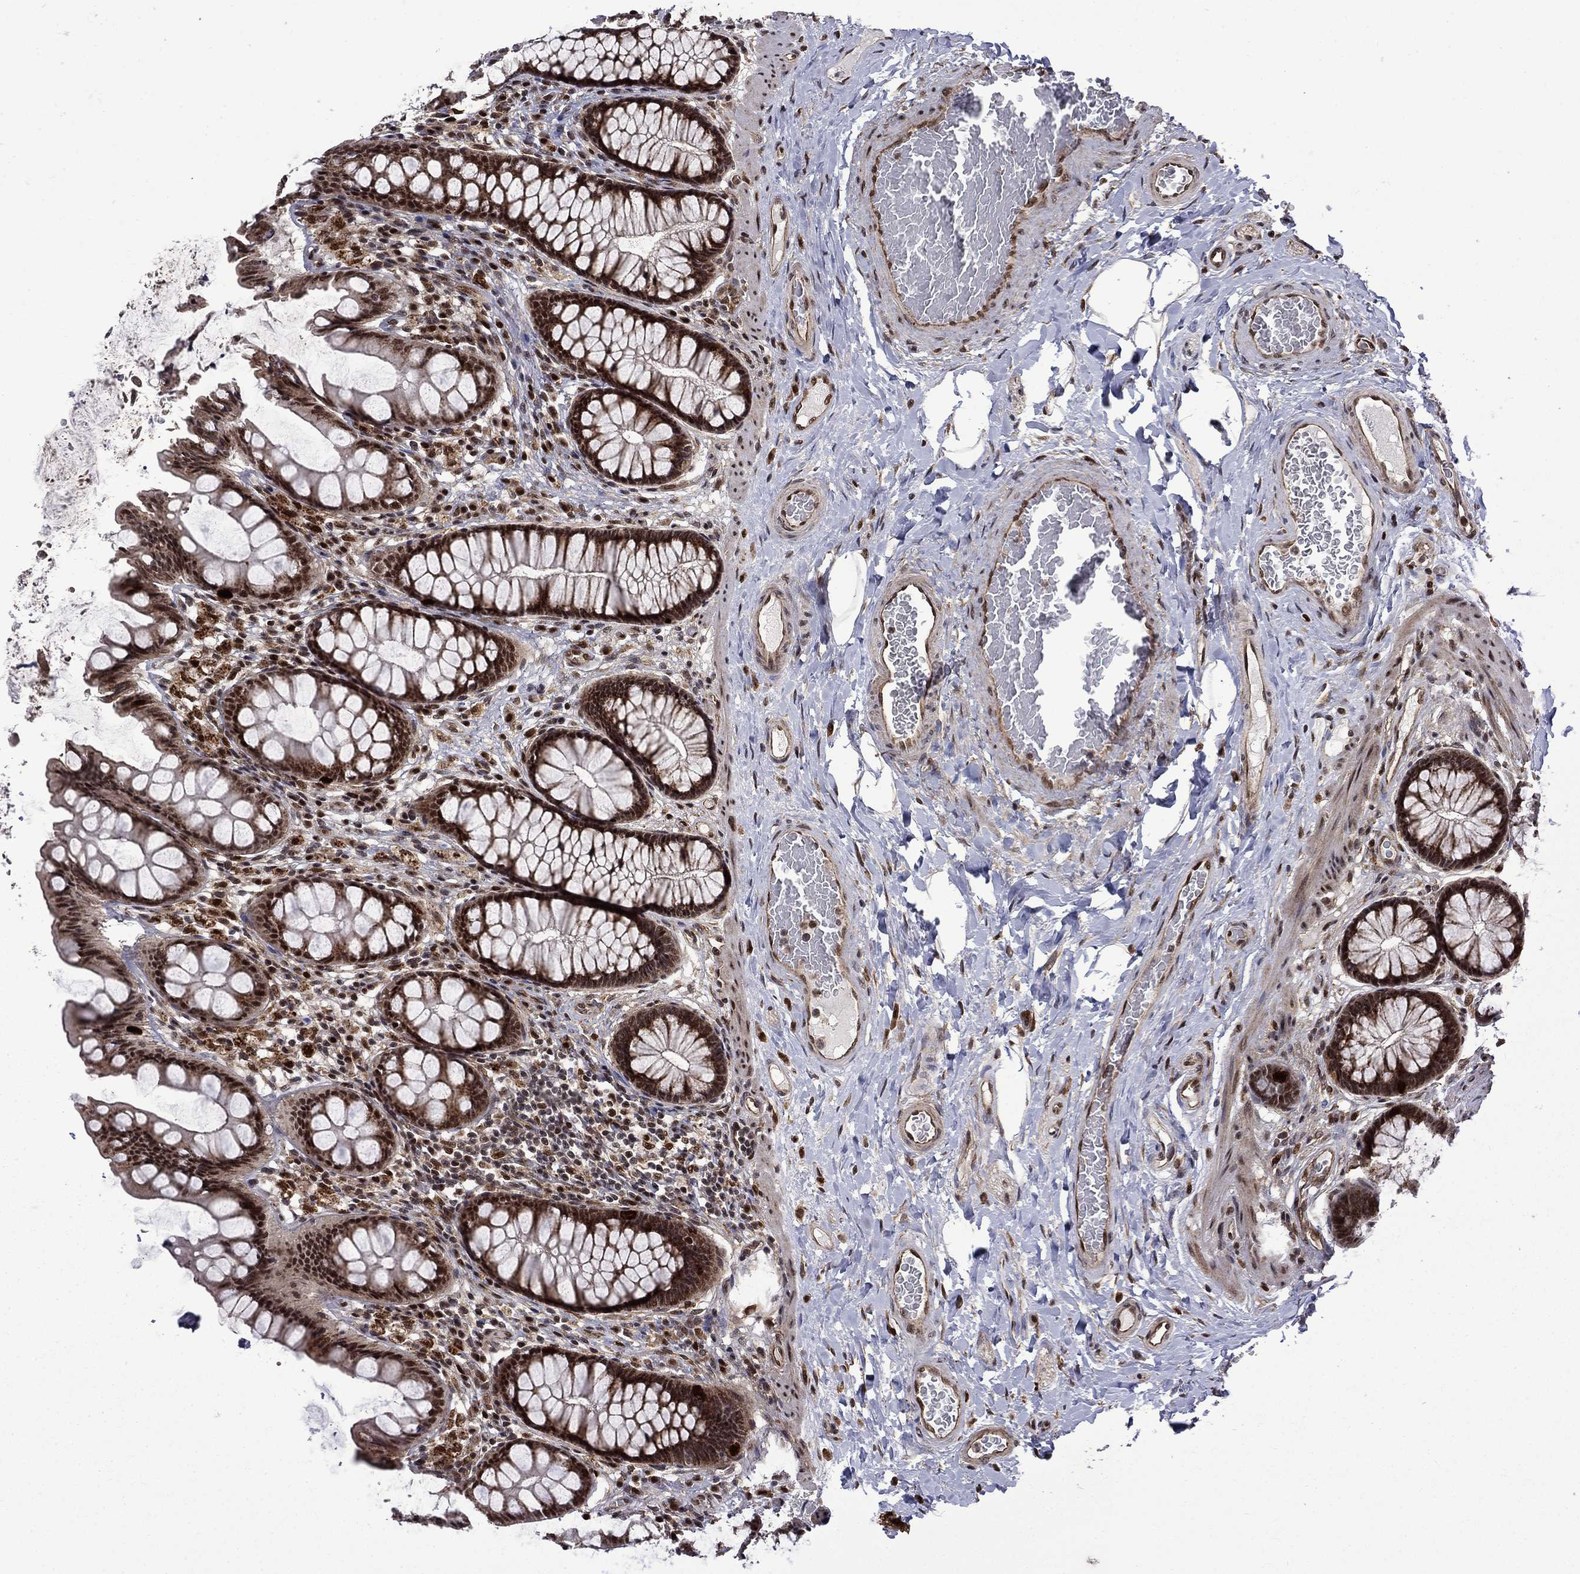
{"staining": {"intensity": "strong", "quantity": "25%-75%", "location": "cytoplasmic/membranous,nuclear"}, "tissue": "colon", "cell_type": "Endothelial cells", "image_type": "normal", "snomed": [{"axis": "morphology", "description": "Normal tissue, NOS"}, {"axis": "topography", "description": "Colon"}], "caption": "Protein expression analysis of benign colon shows strong cytoplasmic/membranous,nuclear expression in approximately 25%-75% of endothelial cells.", "gene": "KPNA3", "patient": {"sex": "female", "age": 65}}